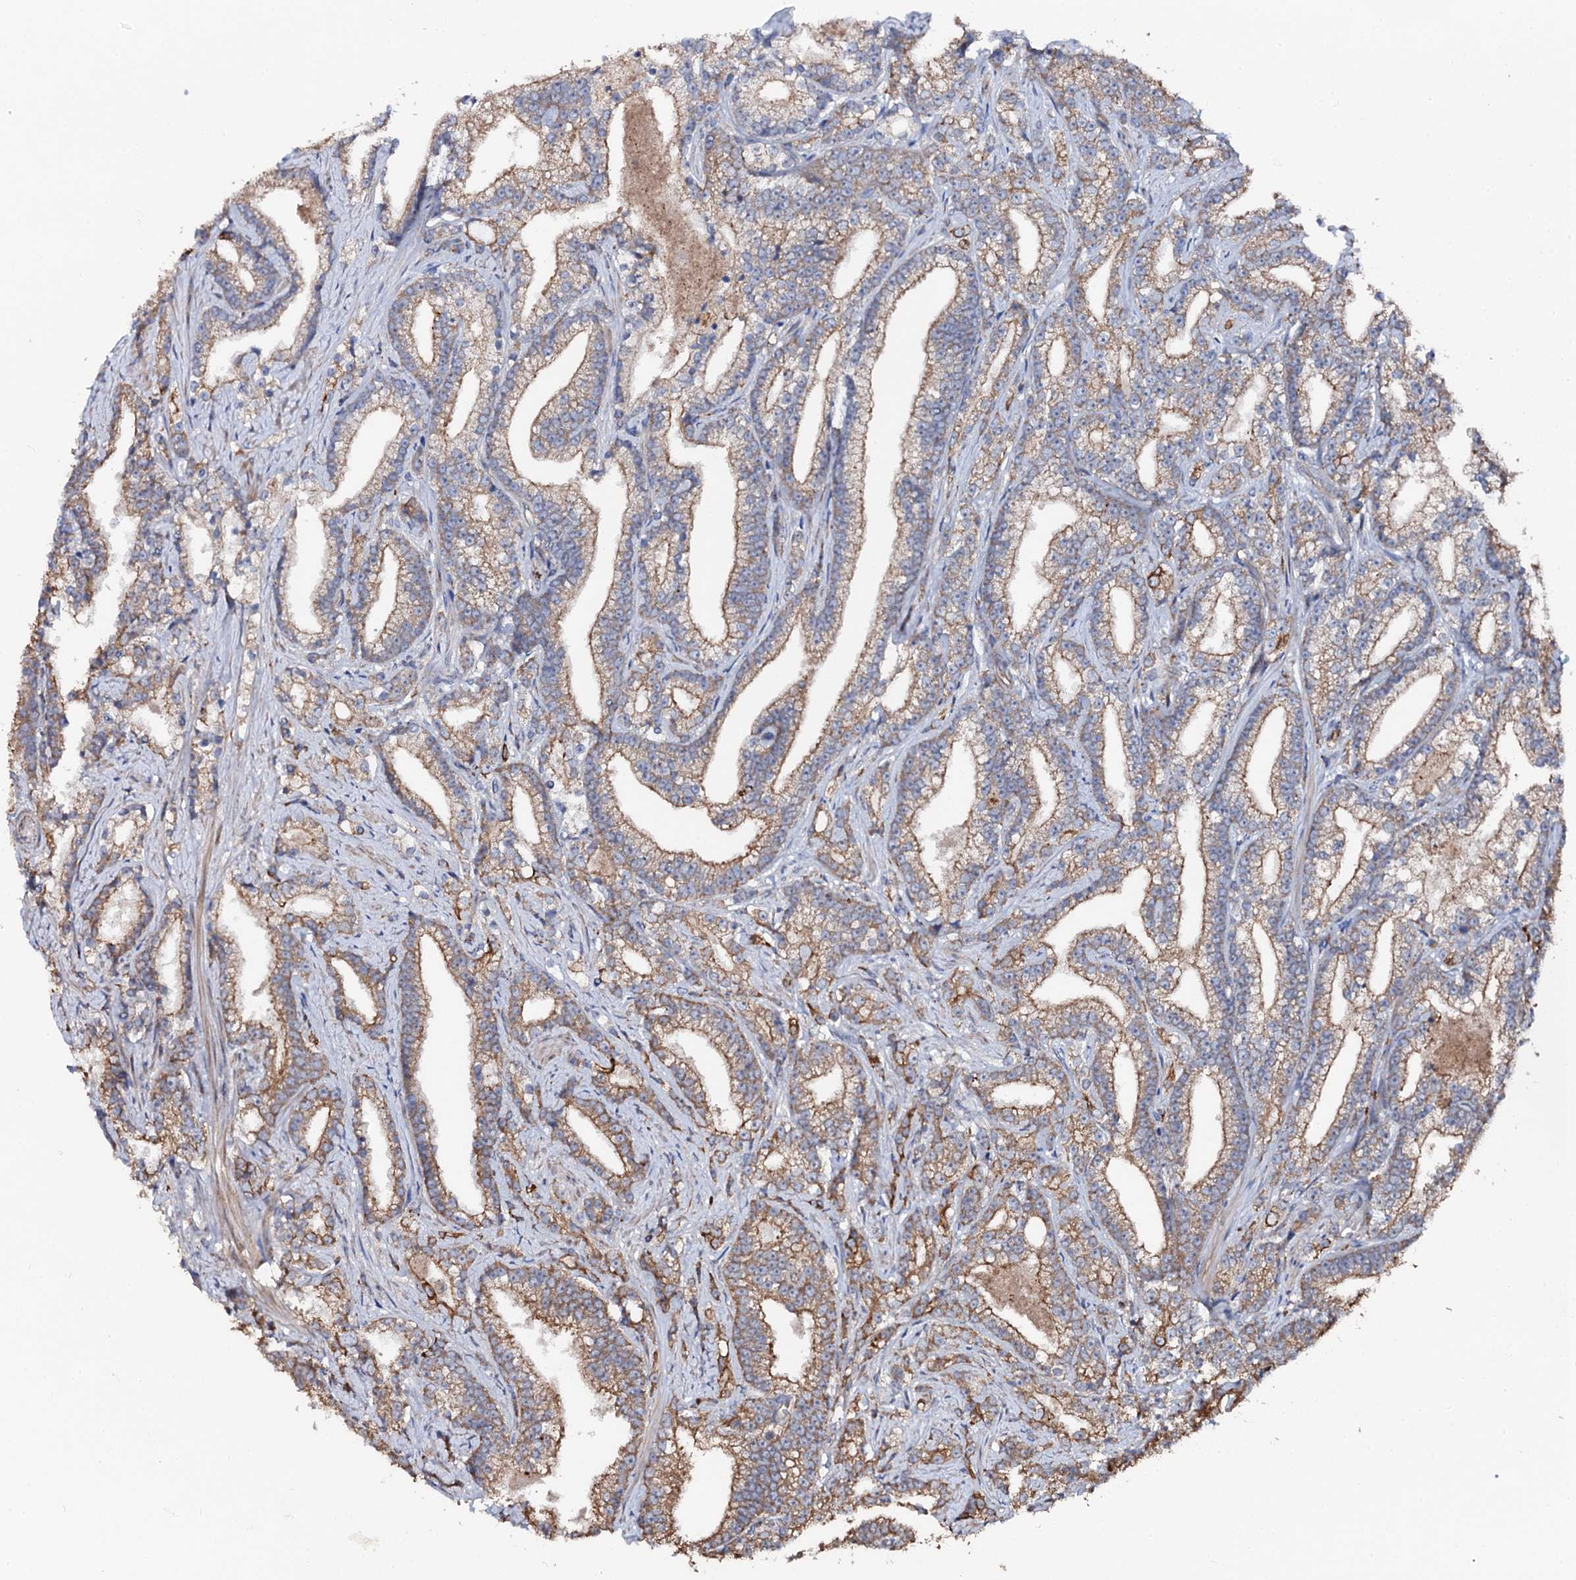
{"staining": {"intensity": "moderate", "quantity": ">75%", "location": "cytoplasmic/membranous"}, "tissue": "prostate cancer", "cell_type": "Tumor cells", "image_type": "cancer", "snomed": [{"axis": "morphology", "description": "Adenocarcinoma, High grade"}, {"axis": "topography", "description": "Prostate and seminal vesicle, NOS"}], "caption": "Tumor cells show medium levels of moderate cytoplasmic/membranous positivity in approximately >75% of cells in prostate cancer (high-grade adenocarcinoma).", "gene": "GLCE", "patient": {"sex": "male", "age": 67}}